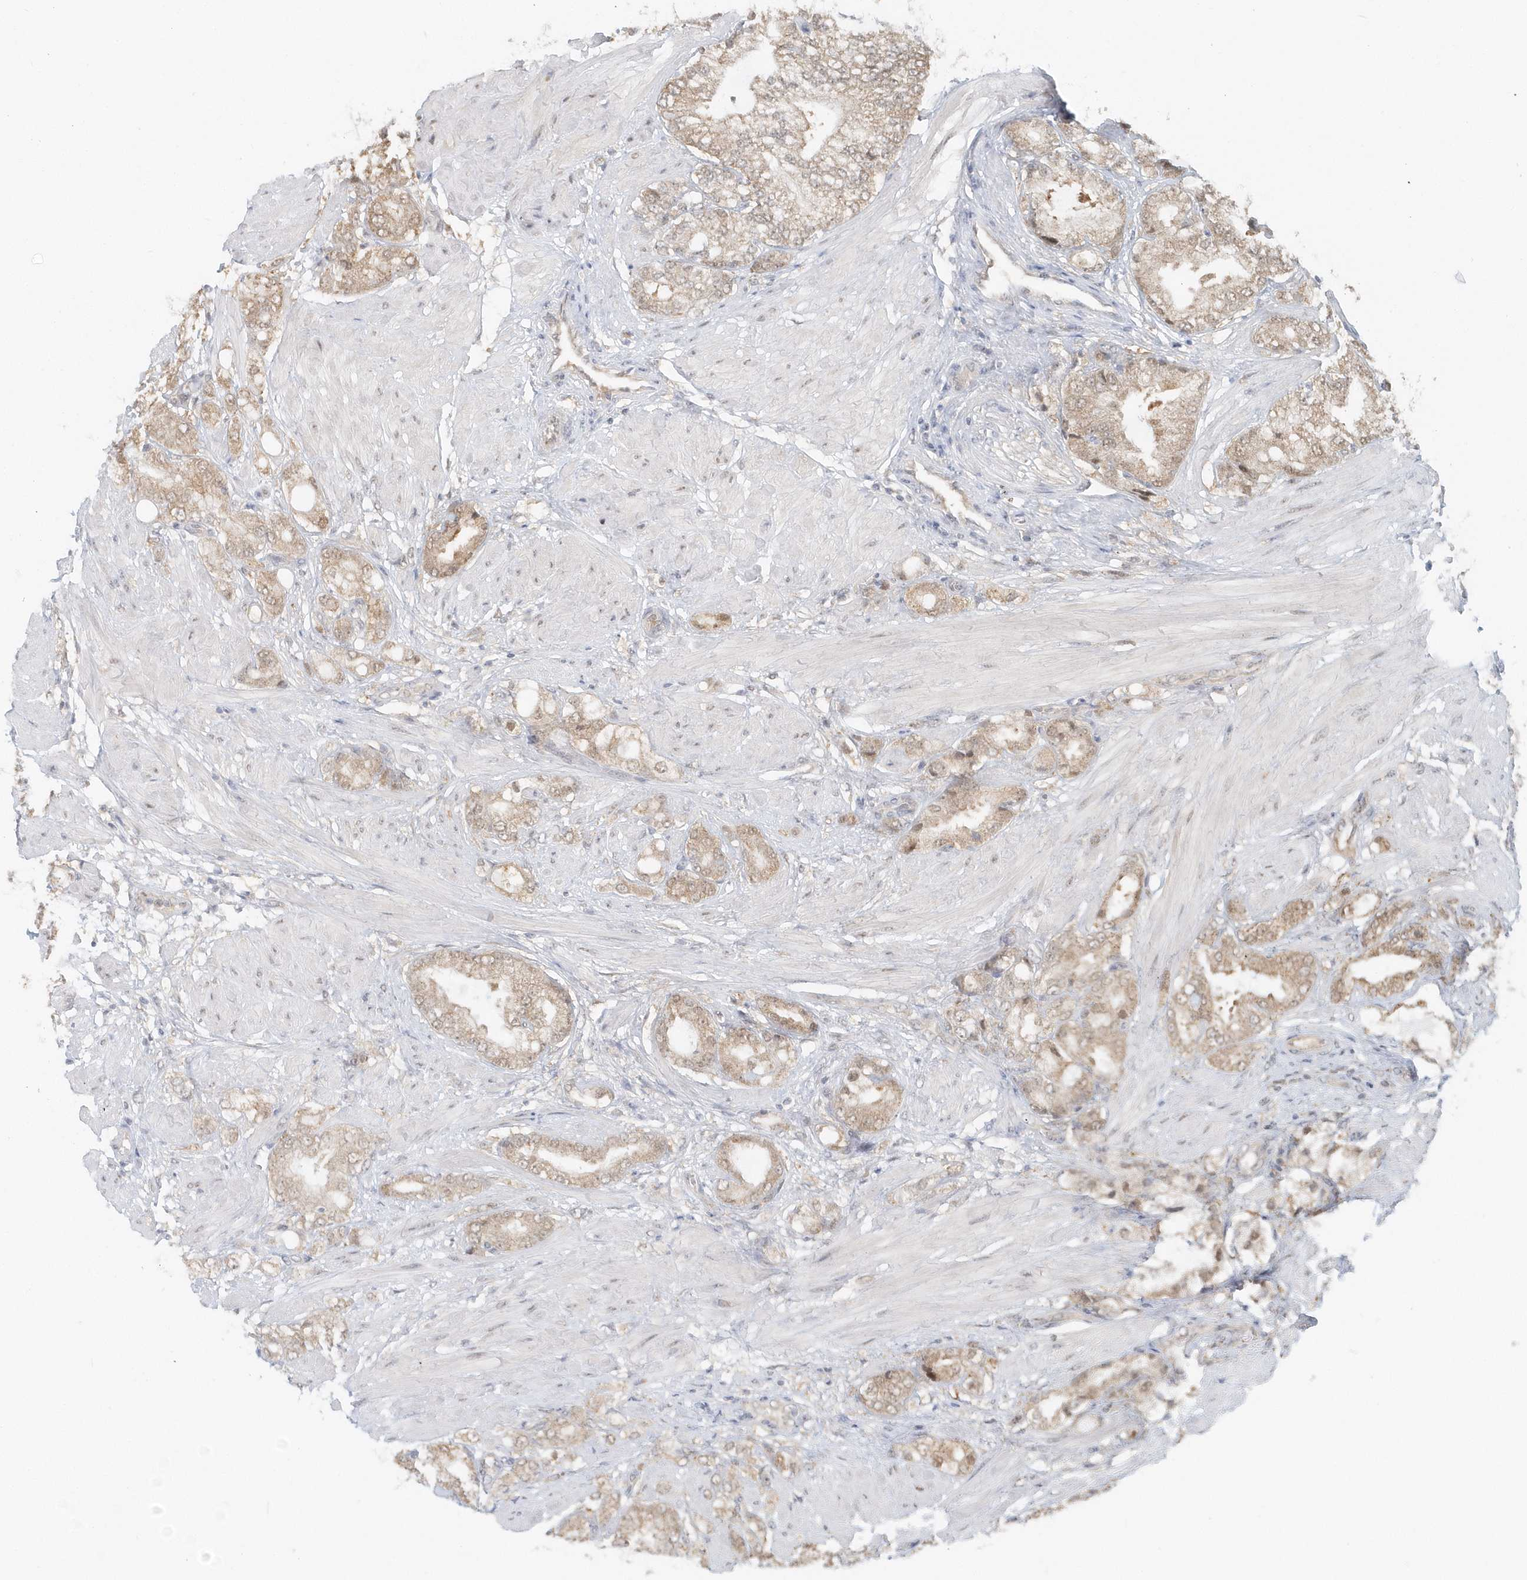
{"staining": {"intensity": "moderate", "quantity": "25%-75%", "location": "cytoplasmic/membranous"}, "tissue": "prostate cancer", "cell_type": "Tumor cells", "image_type": "cancer", "snomed": [{"axis": "morphology", "description": "Adenocarcinoma, High grade"}, {"axis": "topography", "description": "Prostate"}], "caption": "High-magnification brightfield microscopy of prostate high-grade adenocarcinoma stained with DAB (brown) and counterstained with hematoxylin (blue). tumor cells exhibit moderate cytoplasmic/membranous staining is identified in about25%-75% of cells.", "gene": "PSMD6", "patient": {"sex": "male", "age": 50}}